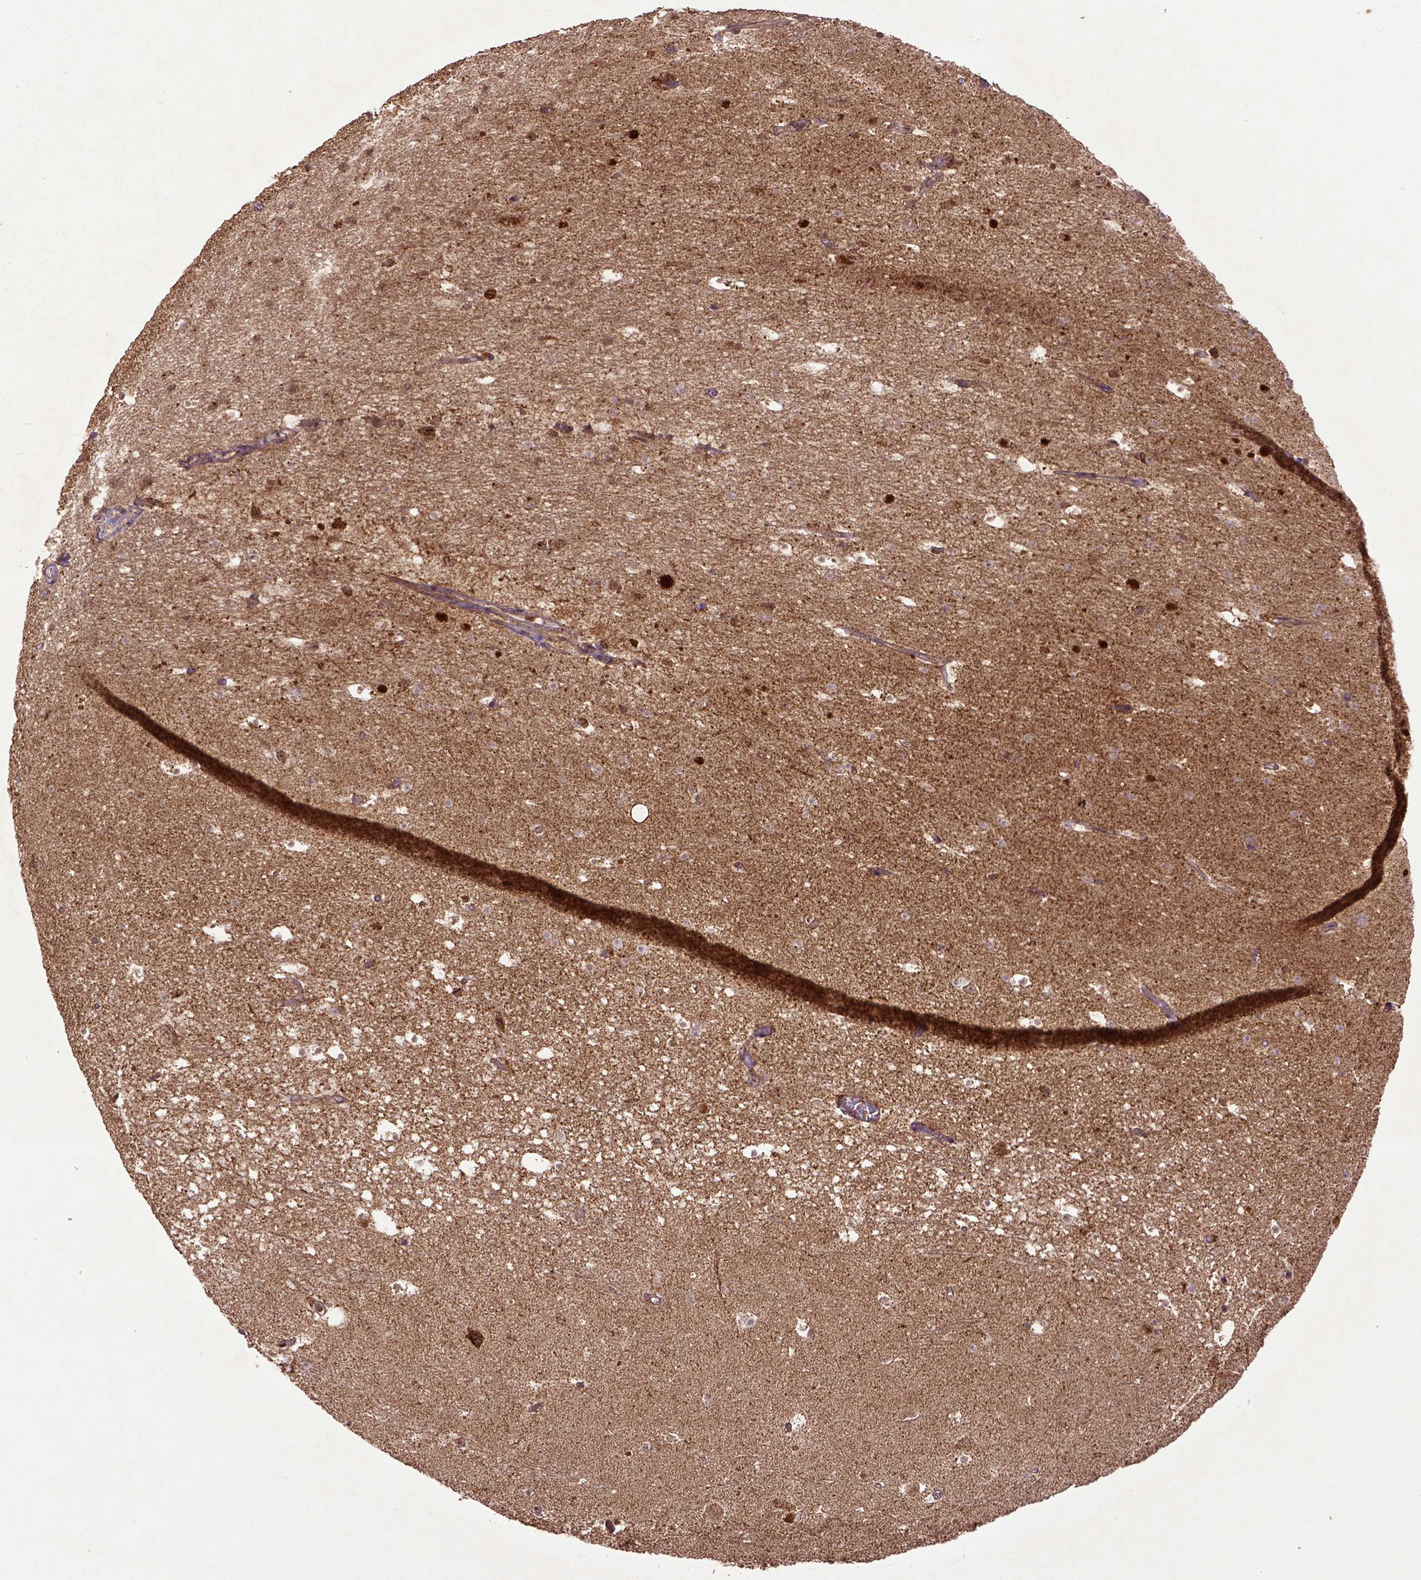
{"staining": {"intensity": "moderate", "quantity": "25%-75%", "location": "cytoplasmic/membranous"}, "tissue": "hippocampus", "cell_type": "Glial cells", "image_type": "normal", "snomed": [{"axis": "morphology", "description": "Normal tissue, NOS"}, {"axis": "topography", "description": "Hippocampus"}], "caption": "The immunohistochemical stain highlights moderate cytoplasmic/membranous expression in glial cells of normal hippocampus.", "gene": "MT", "patient": {"sex": "male", "age": 26}}